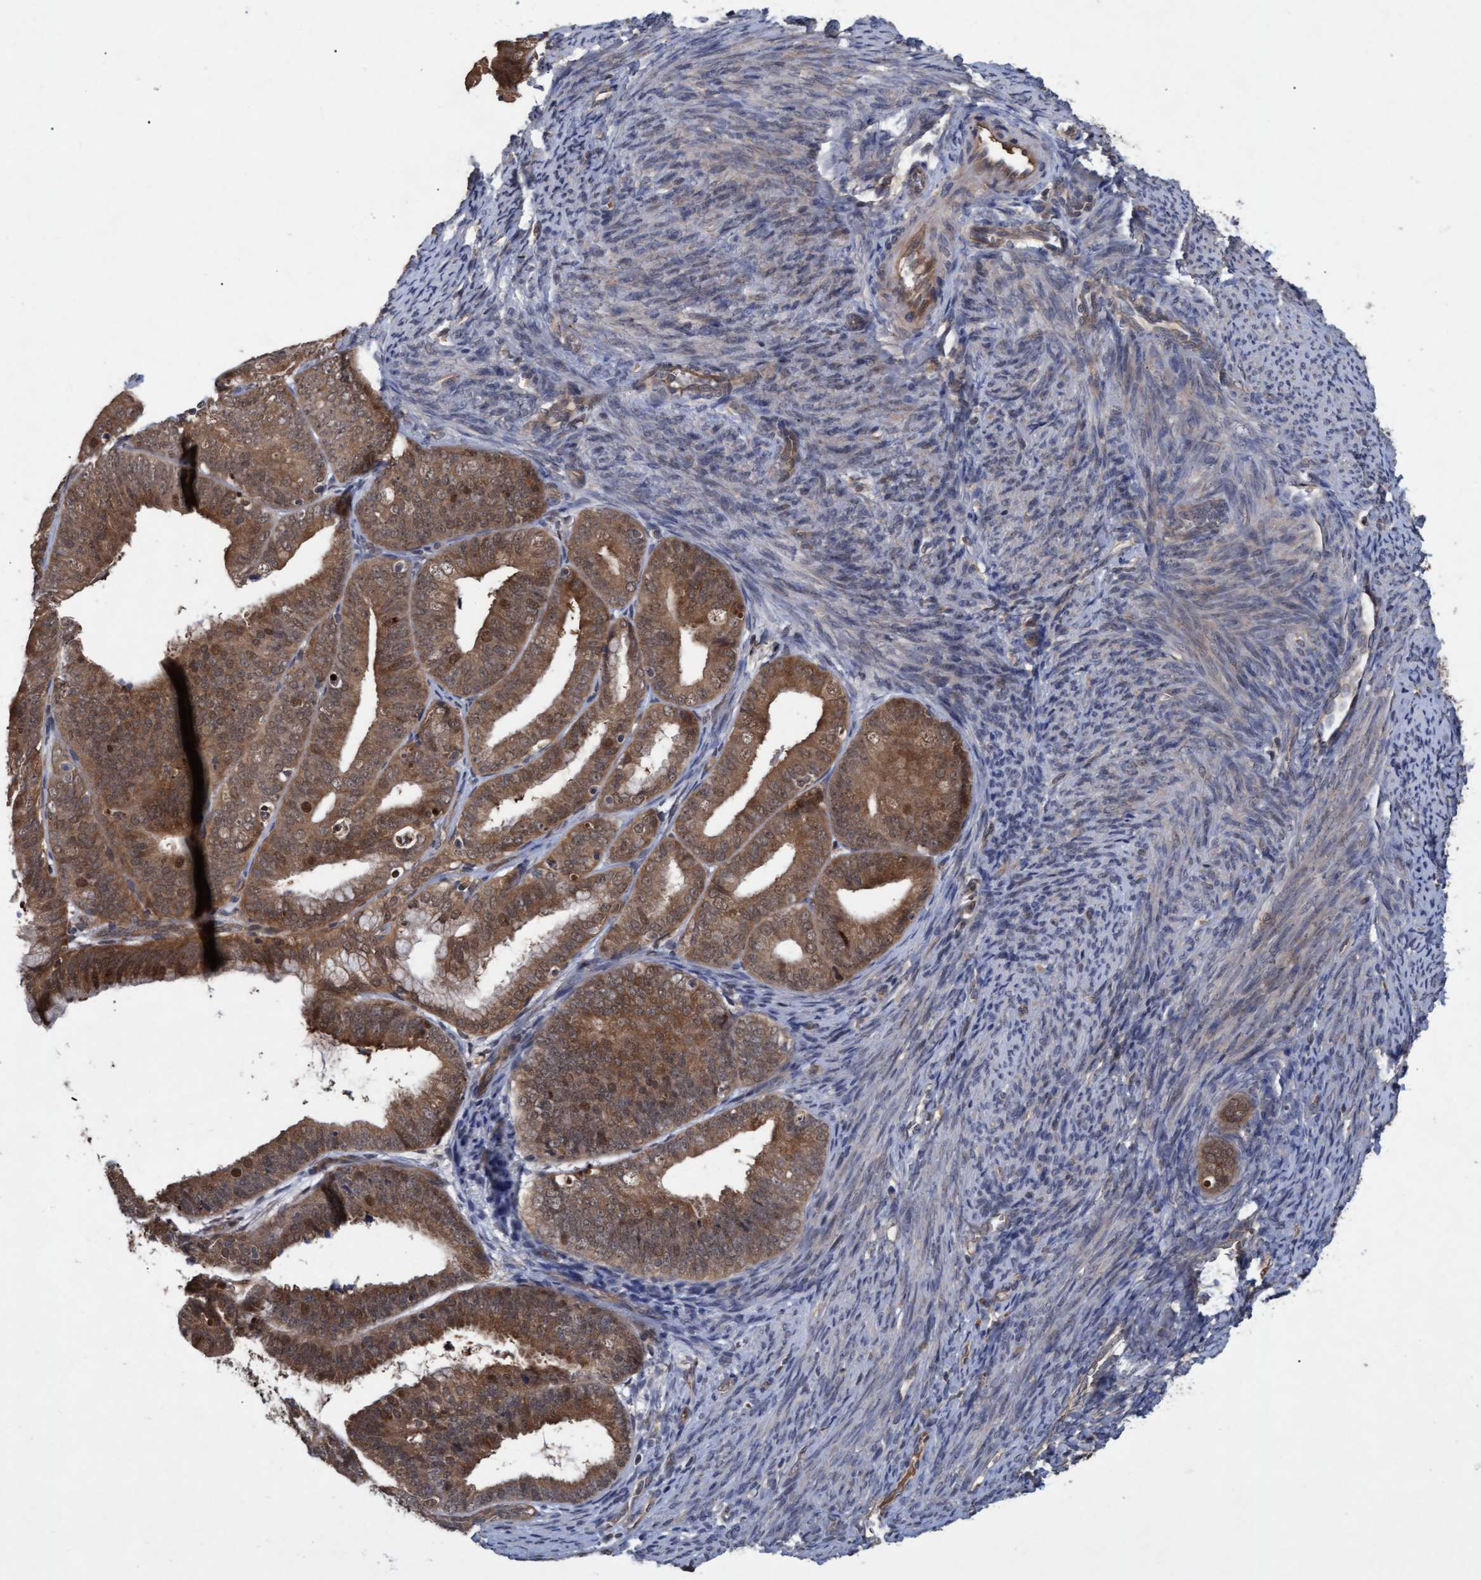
{"staining": {"intensity": "moderate", "quantity": ">75%", "location": "cytoplasmic/membranous,nuclear"}, "tissue": "endometrial cancer", "cell_type": "Tumor cells", "image_type": "cancer", "snomed": [{"axis": "morphology", "description": "Adenocarcinoma, NOS"}, {"axis": "topography", "description": "Endometrium"}], "caption": "A histopathology image of human endometrial adenocarcinoma stained for a protein reveals moderate cytoplasmic/membranous and nuclear brown staining in tumor cells. Using DAB (3,3'-diaminobenzidine) (brown) and hematoxylin (blue) stains, captured at high magnification using brightfield microscopy.", "gene": "PSMB6", "patient": {"sex": "female", "age": 63}}